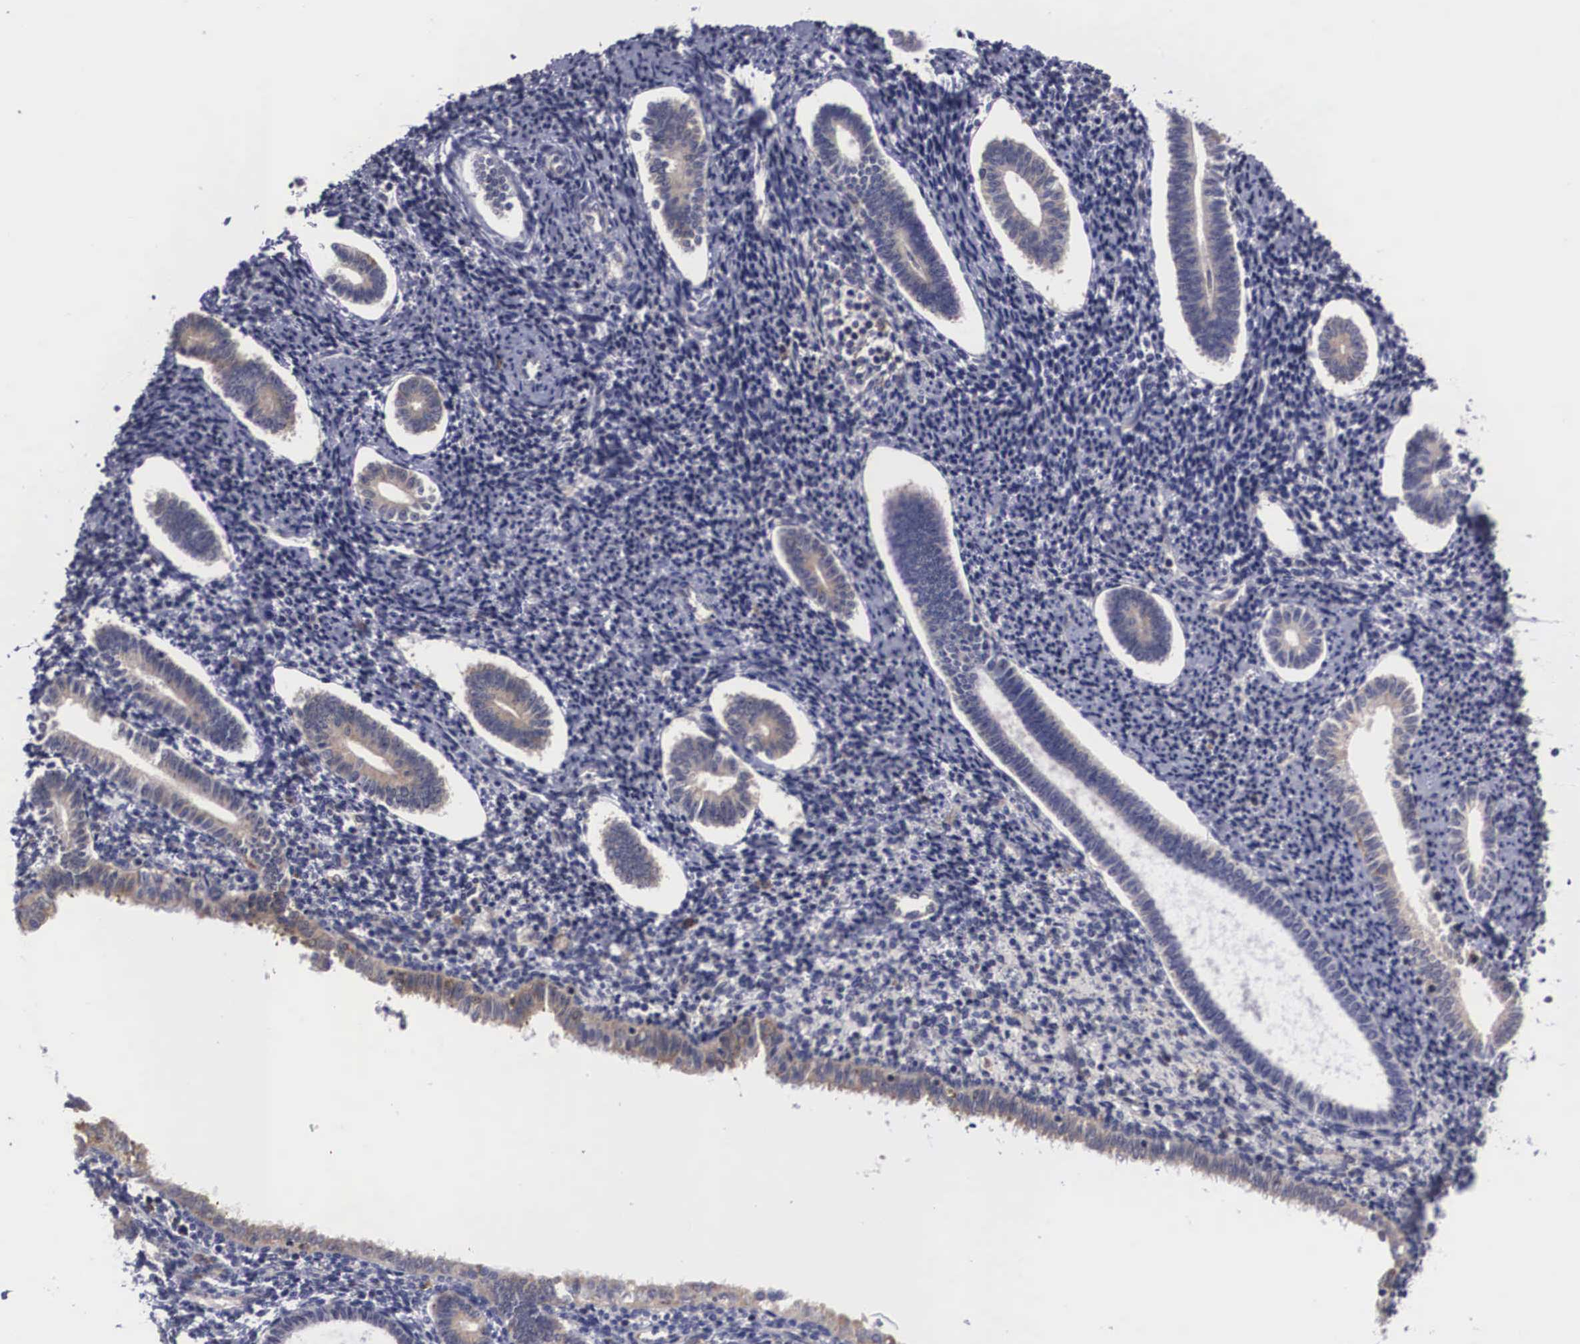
{"staining": {"intensity": "negative", "quantity": "none", "location": "none"}, "tissue": "endometrium", "cell_type": "Cells in endometrial stroma", "image_type": "normal", "snomed": [{"axis": "morphology", "description": "Normal tissue, NOS"}, {"axis": "topography", "description": "Endometrium"}], "caption": "Immunohistochemistry (IHC) photomicrograph of benign endometrium stained for a protein (brown), which reveals no expression in cells in endometrial stroma. The staining was performed using DAB (3,3'-diaminobenzidine) to visualize the protein expression in brown, while the nuclei were stained in blue with hematoxylin (Magnification: 20x).", "gene": "CRELD2", "patient": {"sex": "female", "age": 52}}